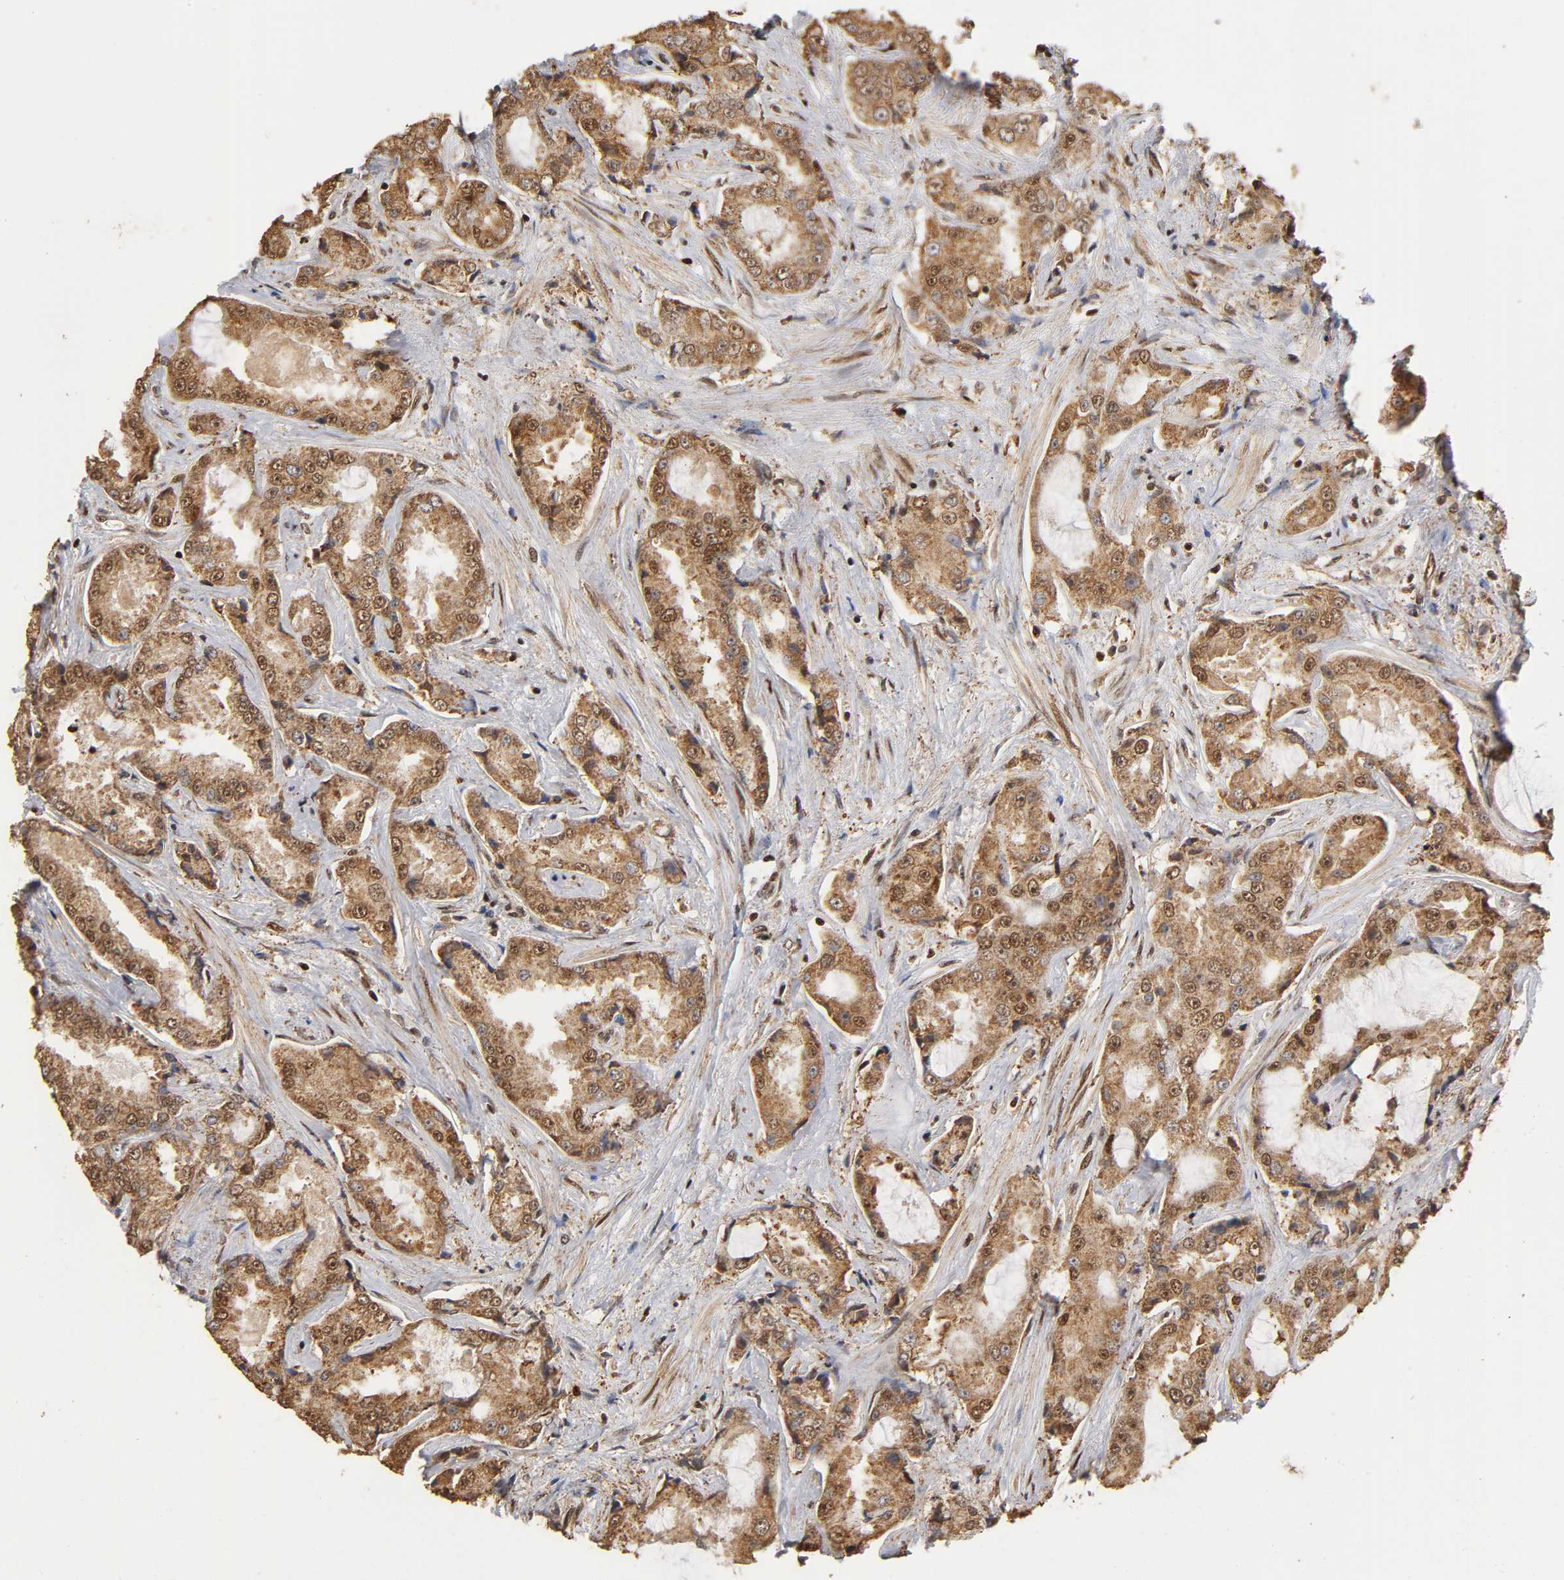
{"staining": {"intensity": "strong", "quantity": ">75%", "location": "cytoplasmic/membranous,nuclear"}, "tissue": "prostate cancer", "cell_type": "Tumor cells", "image_type": "cancer", "snomed": [{"axis": "morphology", "description": "Adenocarcinoma, High grade"}, {"axis": "topography", "description": "Prostate"}], "caption": "A high-resolution micrograph shows immunohistochemistry (IHC) staining of prostate cancer (adenocarcinoma (high-grade)), which exhibits strong cytoplasmic/membranous and nuclear positivity in approximately >75% of tumor cells. (brown staining indicates protein expression, while blue staining denotes nuclei).", "gene": "RNF122", "patient": {"sex": "male", "age": 73}}